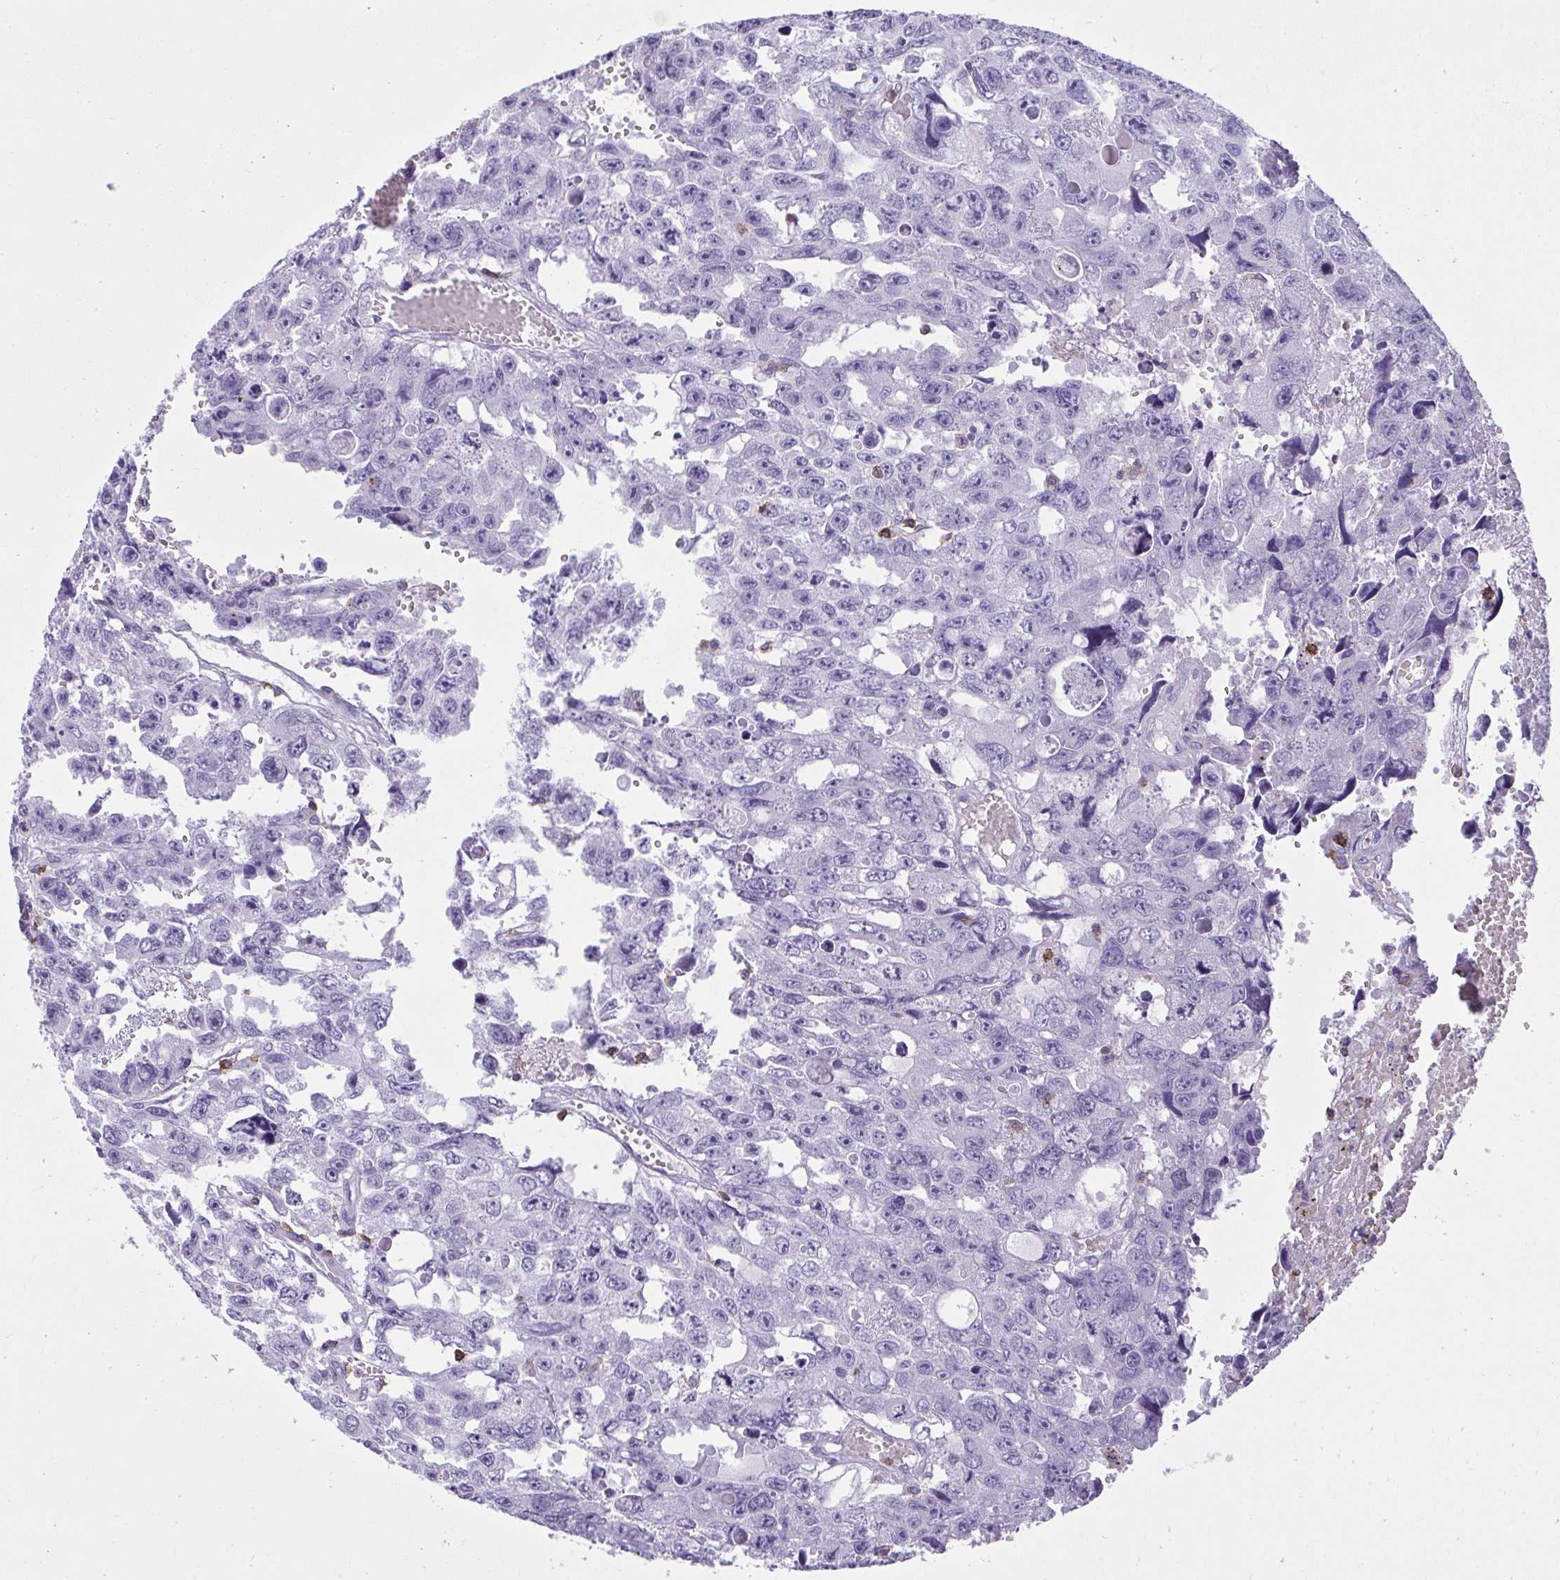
{"staining": {"intensity": "negative", "quantity": "none", "location": "none"}, "tissue": "testis cancer", "cell_type": "Tumor cells", "image_type": "cancer", "snomed": [{"axis": "morphology", "description": "Seminoma, NOS"}, {"axis": "topography", "description": "Testis"}], "caption": "Testis cancer (seminoma) was stained to show a protein in brown. There is no significant expression in tumor cells.", "gene": "SPN", "patient": {"sex": "male", "age": 26}}